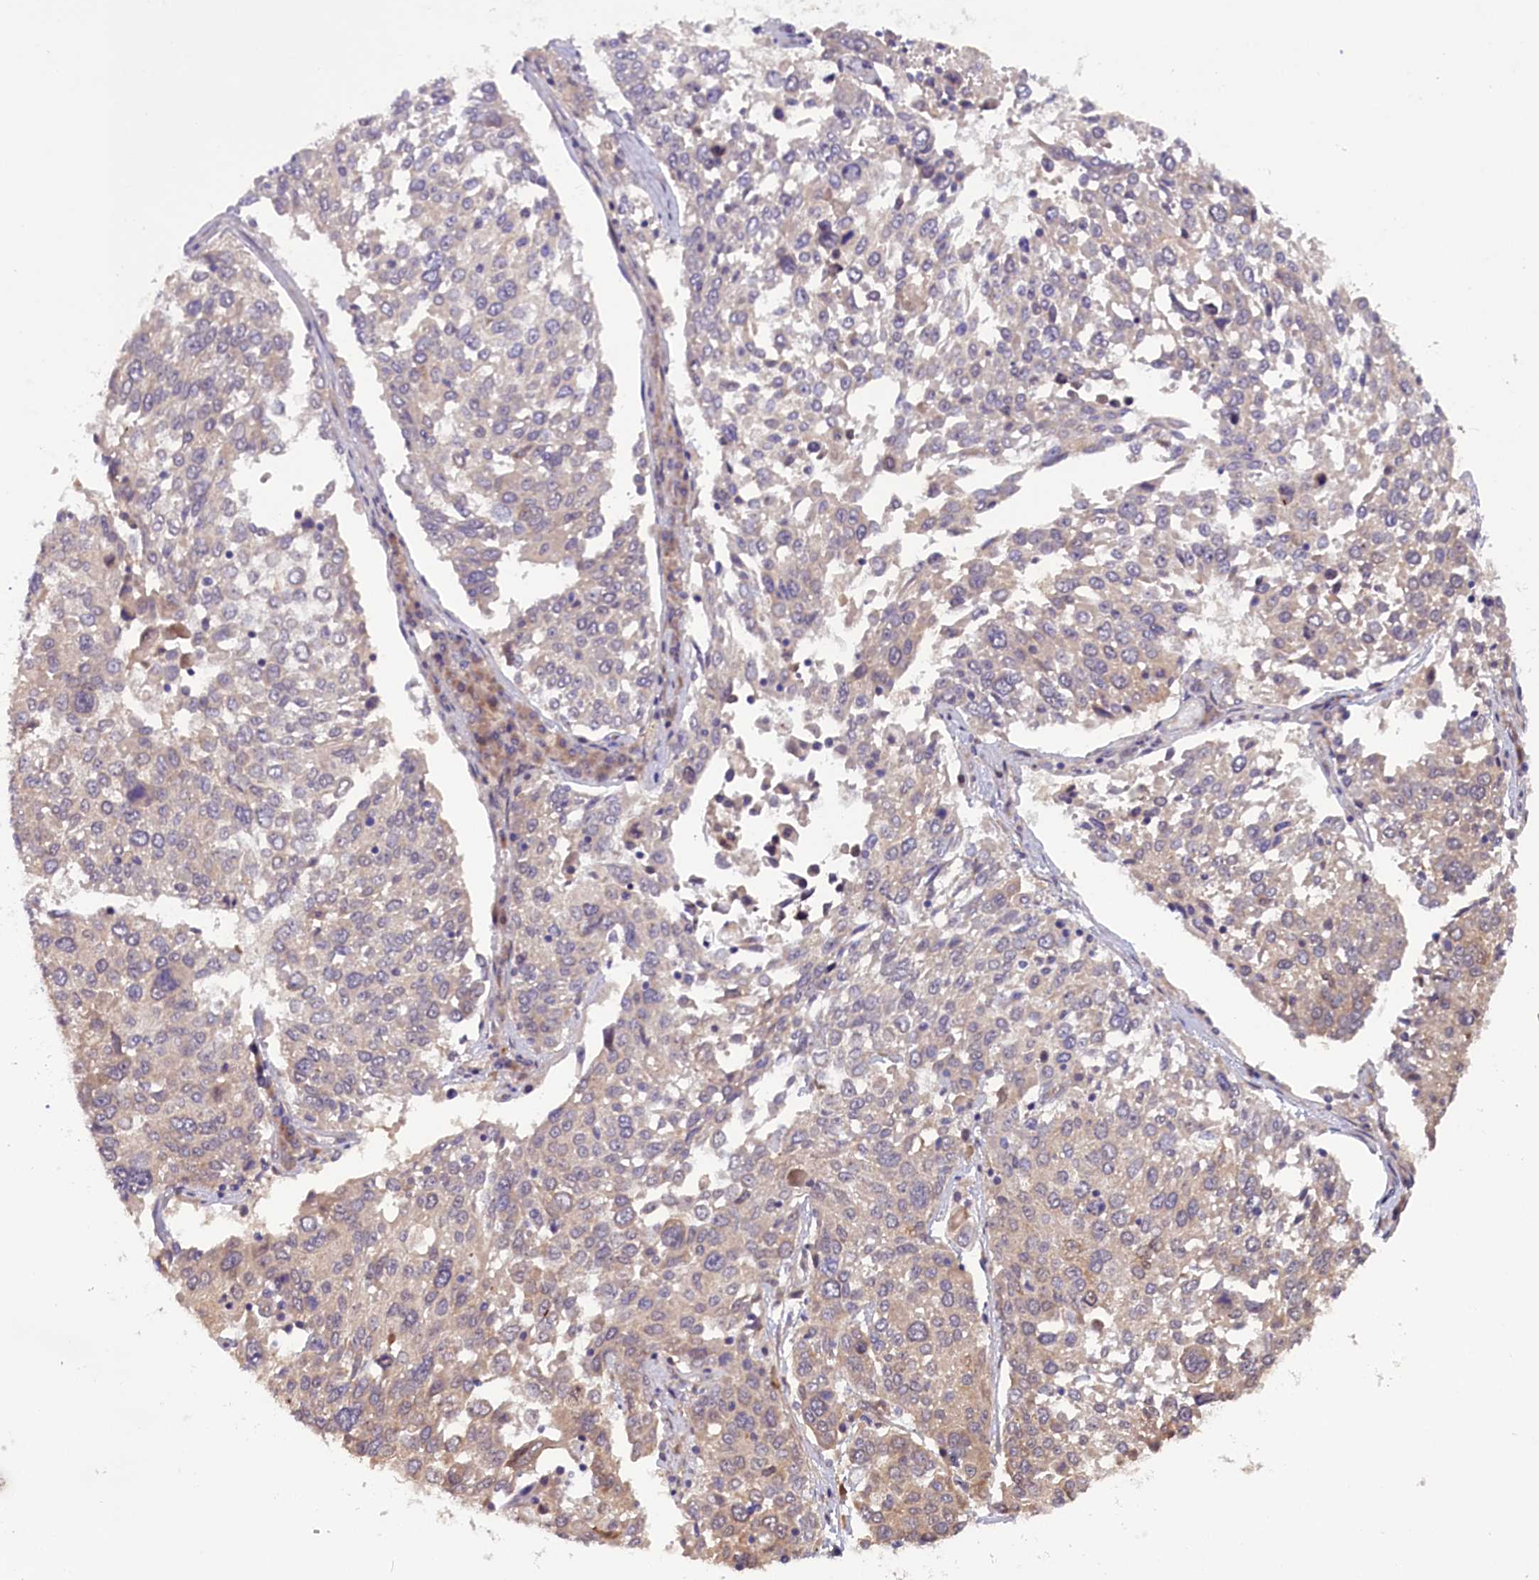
{"staining": {"intensity": "weak", "quantity": "<25%", "location": "cytoplasmic/membranous"}, "tissue": "lung cancer", "cell_type": "Tumor cells", "image_type": "cancer", "snomed": [{"axis": "morphology", "description": "Squamous cell carcinoma, NOS"}, {"axis": "topography", "description": "Lung"}], "caption": "An image of lung squamous cell carcinoma stained for a protein shows no brown staining in tumor cells.", "gene": "CCDC9B", "patient": {"sex": "male", "age": 65}}